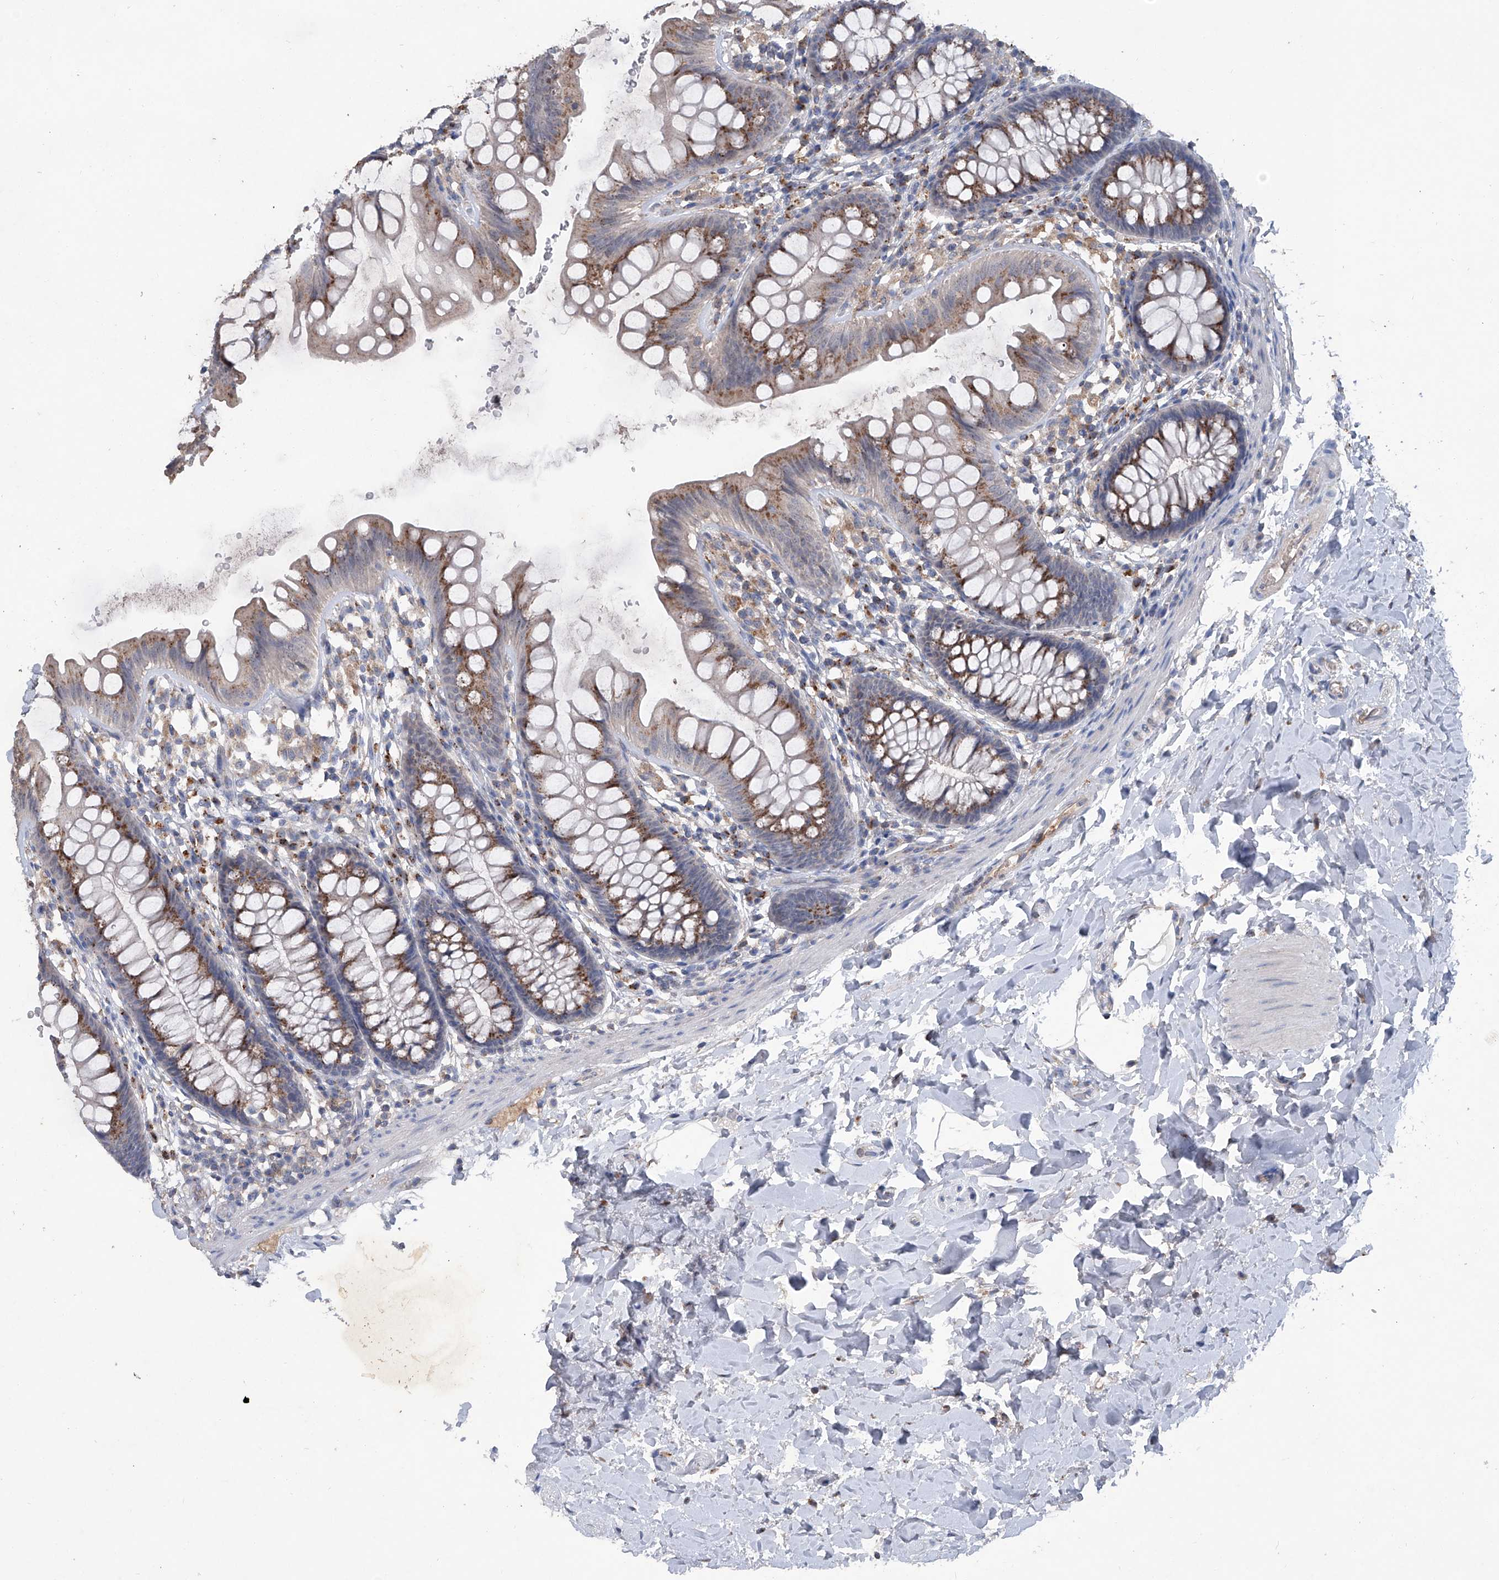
{"staining": {"intensity": "negative", "quantity": "none", "location": "none"}, "tissue": "colon", "cell_type": "Endothelial cells", "image_type": "normal", "snomed": [{"axis": "morphology", "description": "Normal tissue, NOS"}, {"axis": "topography", "description": "Colon"}], "caption": "High magnification brightfield microscopy of unremarkable colon stained with DAB (brown) and counterstained with hematoxylin (blue): endothelial cells show no significant positivity.", "gene": "PCSK5", "patient": {"sex": "female", "age": 62}}